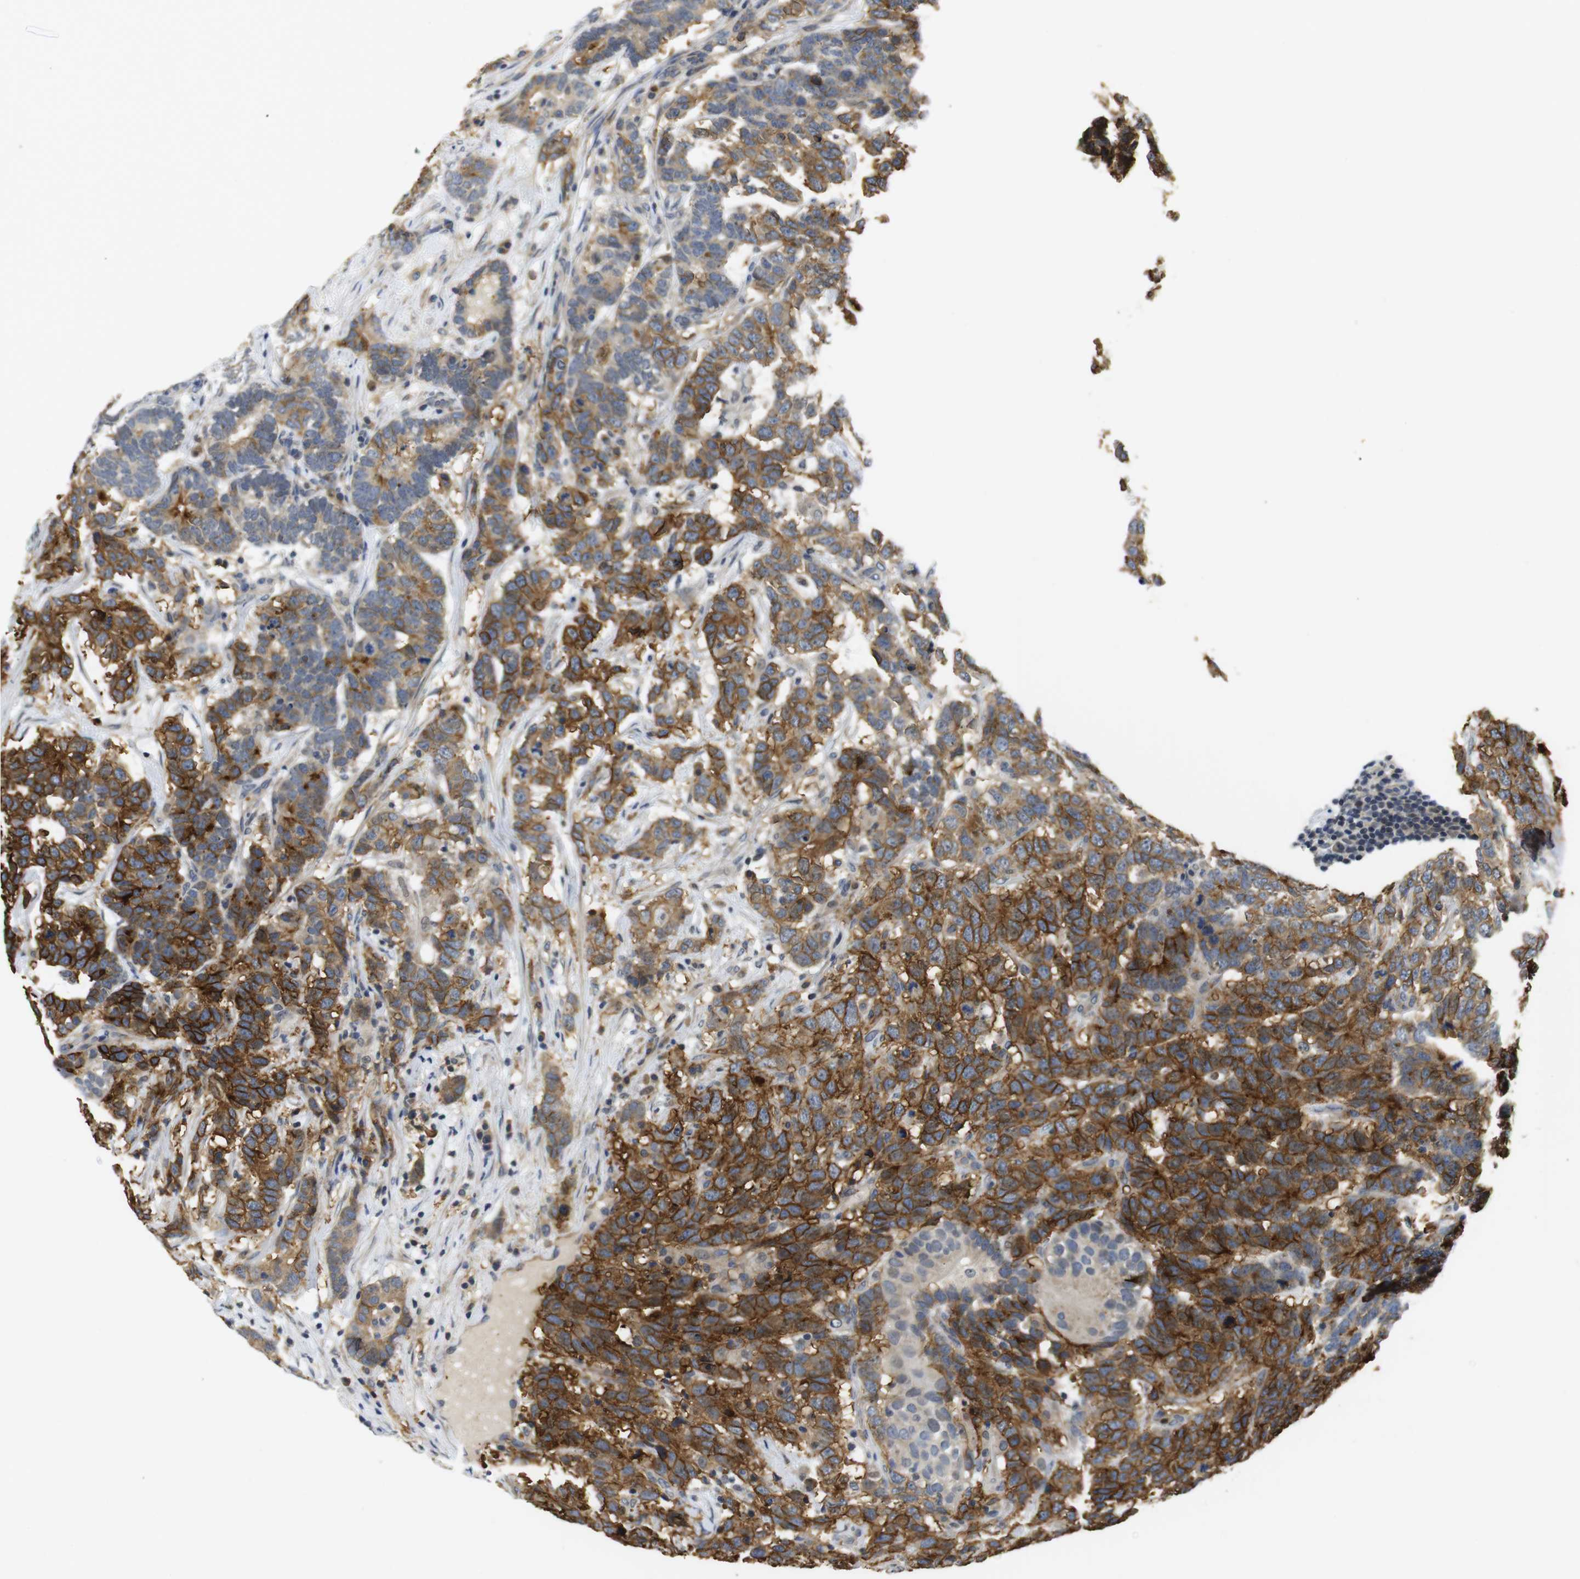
{"staining": {"intensity": "moderate", "quantity": ">75%", "location": "cytoplasmic/membranous"}, "tissue": "testis cancer", "cell_type": "Tumor cells", "image_type": "cancer", "snomed": [{"axis": "morphology", "description": "Carcinoma, Embryonal, NOS"}, {"axis": "topography", "description": "Testis"}], "caption": "Protein staining exhibits moderate cytoplasmic/membranous positivity in approximately >75% of tumor cells in testis embryonal carcinoma.", "gene": "FNTA", "patient": {"sex": "male", "age": 26}}